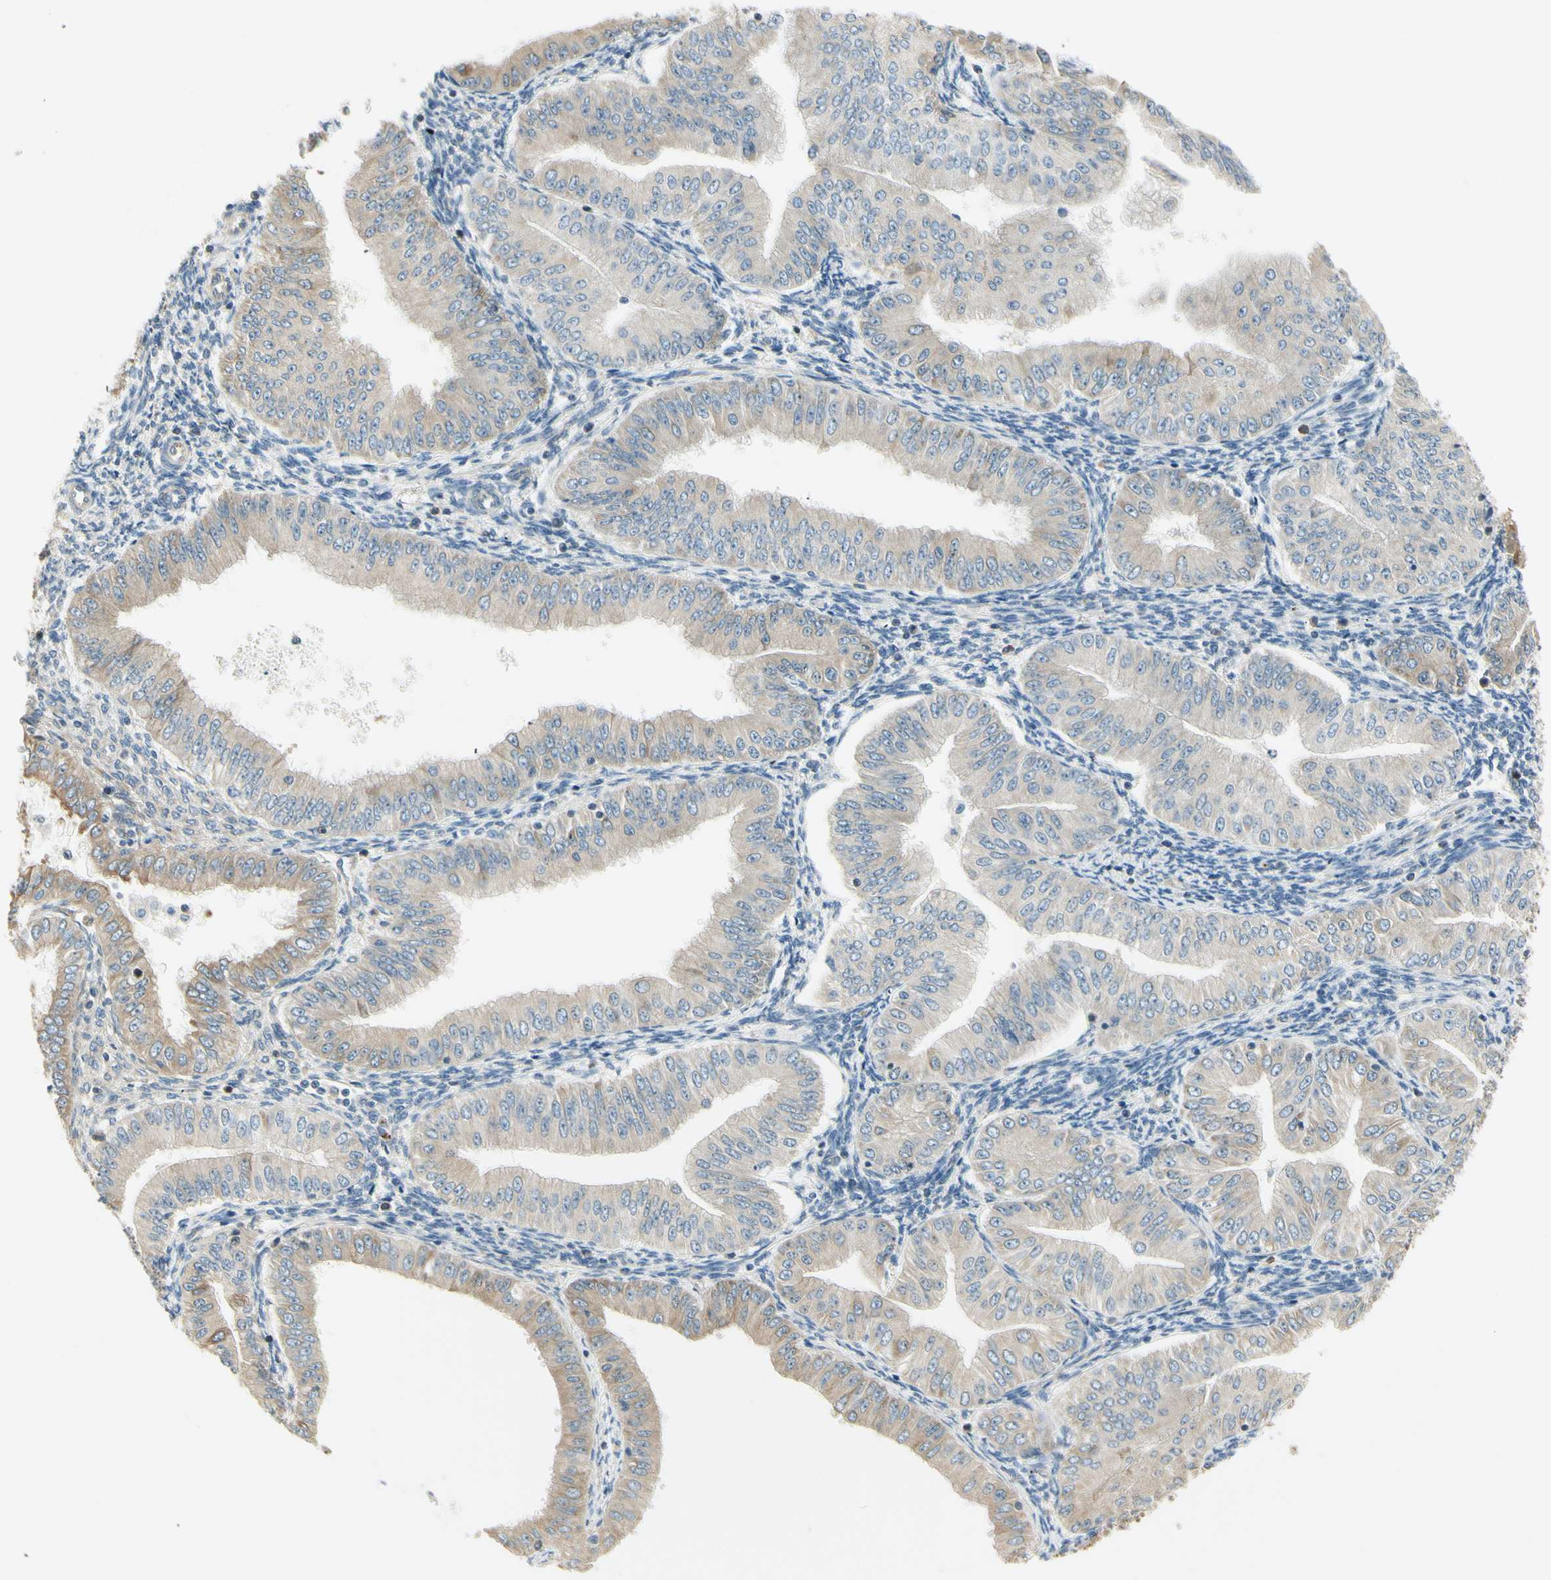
{"staining": {"intensity": "weak", "quantity": "25%-75%", "location": "cytoplasmic/membranous"}, "tissue": "endometrial cancer", "cell_type": "Tumor cells", "image_type": "cancer", "snomed": [{"axis": "morphology", "description": "Normal tissue, NOS"}, {"axis": "morphology", "description": "Adenocarcinoma, NOS"}, {"axis": "topography", "description": "Endometrium"}], "caption": "IHC staining of endometrial cancer (adenocarcinoma), which shows low levels of weak cytoplasmic/membranous expression in about 25%-75% of tumor cells indicating weak cytoplasmic/membranous protein expression. The staining was performed using DAB (brown) for protein detection and nuclei were counterstained in hematoxylin (blue).", "gene": "IGDCC4", "patient": {"sex": "female", "age": 53}}